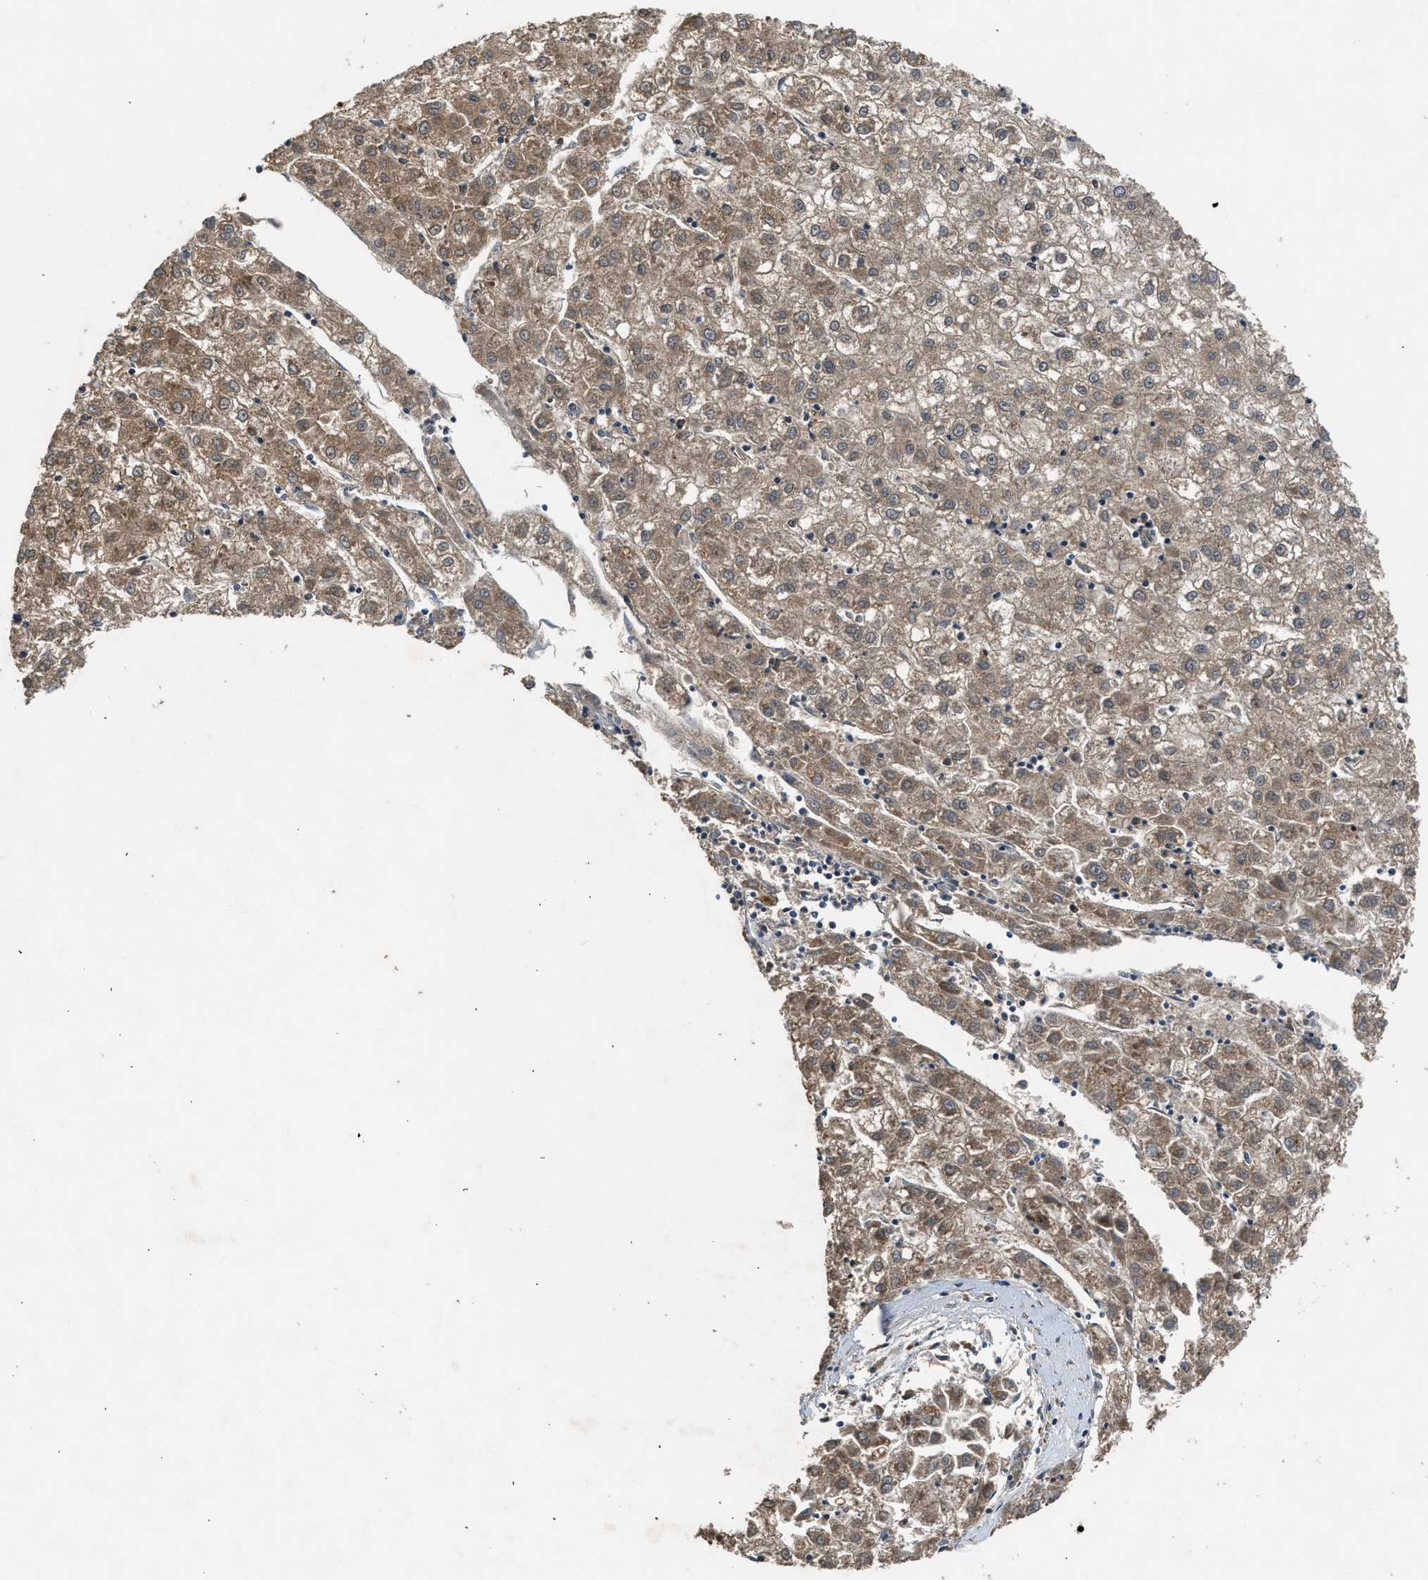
{"staining": {"intensity": "moderate", "quantity": ">75%", "location": "cytoplasmic/membranous"}, "tissue": "liver cancer", "cell_type": "Tumor cells", "image_type": "cancer", "snomed": [{"axis": "morphology", "description": "Carcinoma, Hepatocellular, NOS"}, {"axis": "topography", "description": "Liver"}], "caption": "Immunohistochemical staining of human liver cancer displays medium levels of moderate cytoplasmic/membranous expression in approximately >75% of tumor cells.", "gene": "TXNL1", "patient": {"sex": "male", "age": 72}}